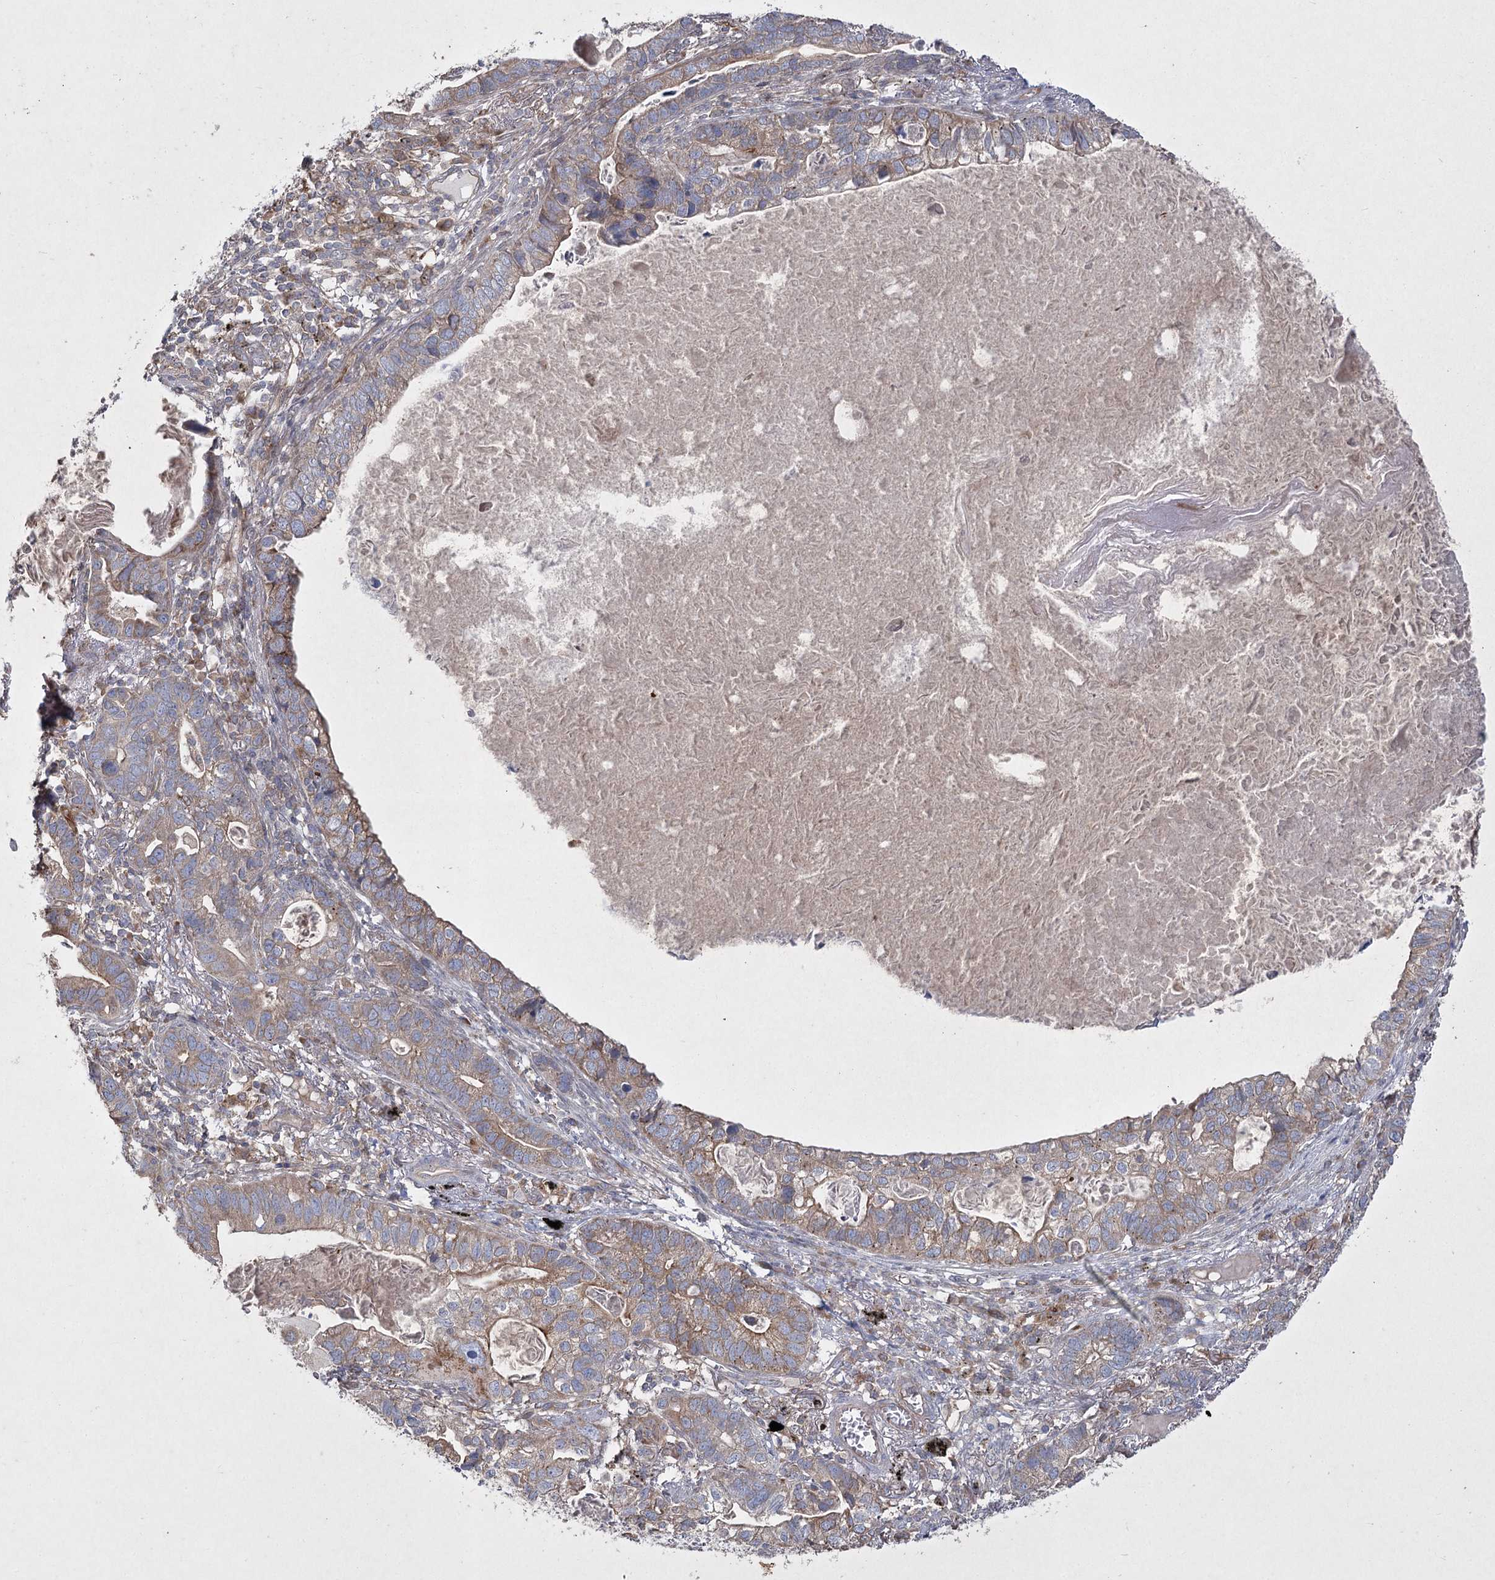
{"staining": {"intensity": "weak", "quantity": ">75%", "location": "cytoplasmic/membranous"}, "tissue": "lung cancer", "cell_type": "Tumor cells", "image_type": "cancer", "snomed": [{"axis": "morphology", "description": "Adenocarcinoma, NOS"}, {"axis": "topography", "description": "Lung"}], "caption": "Protein analysis of lung cancer tissue reveals weak cytoplasmic/membranous expression in about >75% of tumor cells.", "gene": "SH3TC1", "patient": {"sex": "male", "age": 67}}